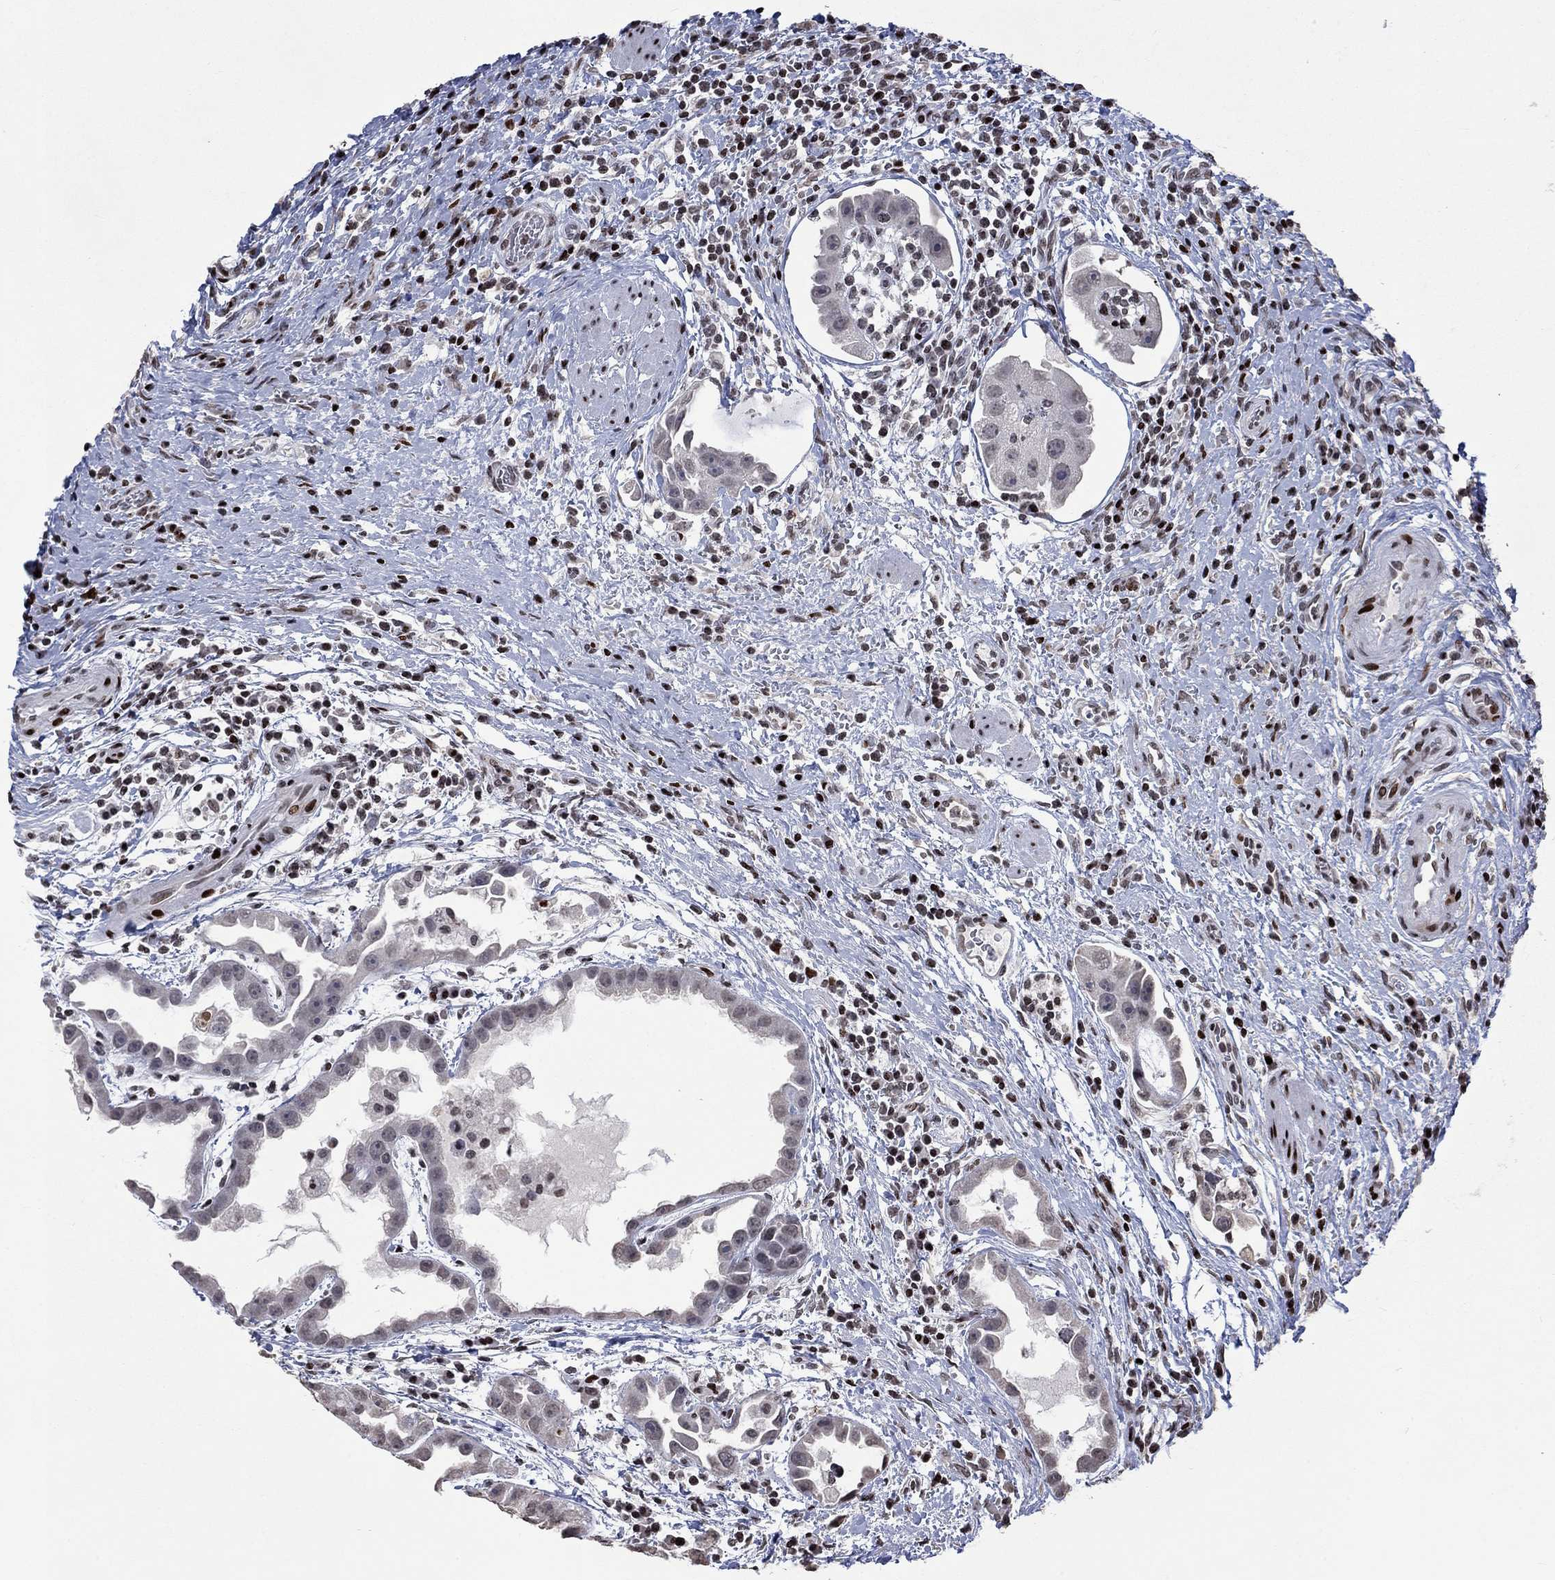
{"staining": {"intensity": "negative", "quantity": "none", "location": "none"}, "tissue": "urothelial cancer", "cell_type": "Tumor cells", "image_type": "cancer", "snomed": [{"axis": "morphology", "description": "Urothelial carcinoma, High grade"}, {"axis": "topography", "description": "Urinary bladder"}], "caption": "DAB immunohistochemical staining of human urothelial carcinoma (high-grade) exhibits no significant positivity in tumor cells.", "gene": "SRSF3", "patient": {"sex": "female", "age": 41}}